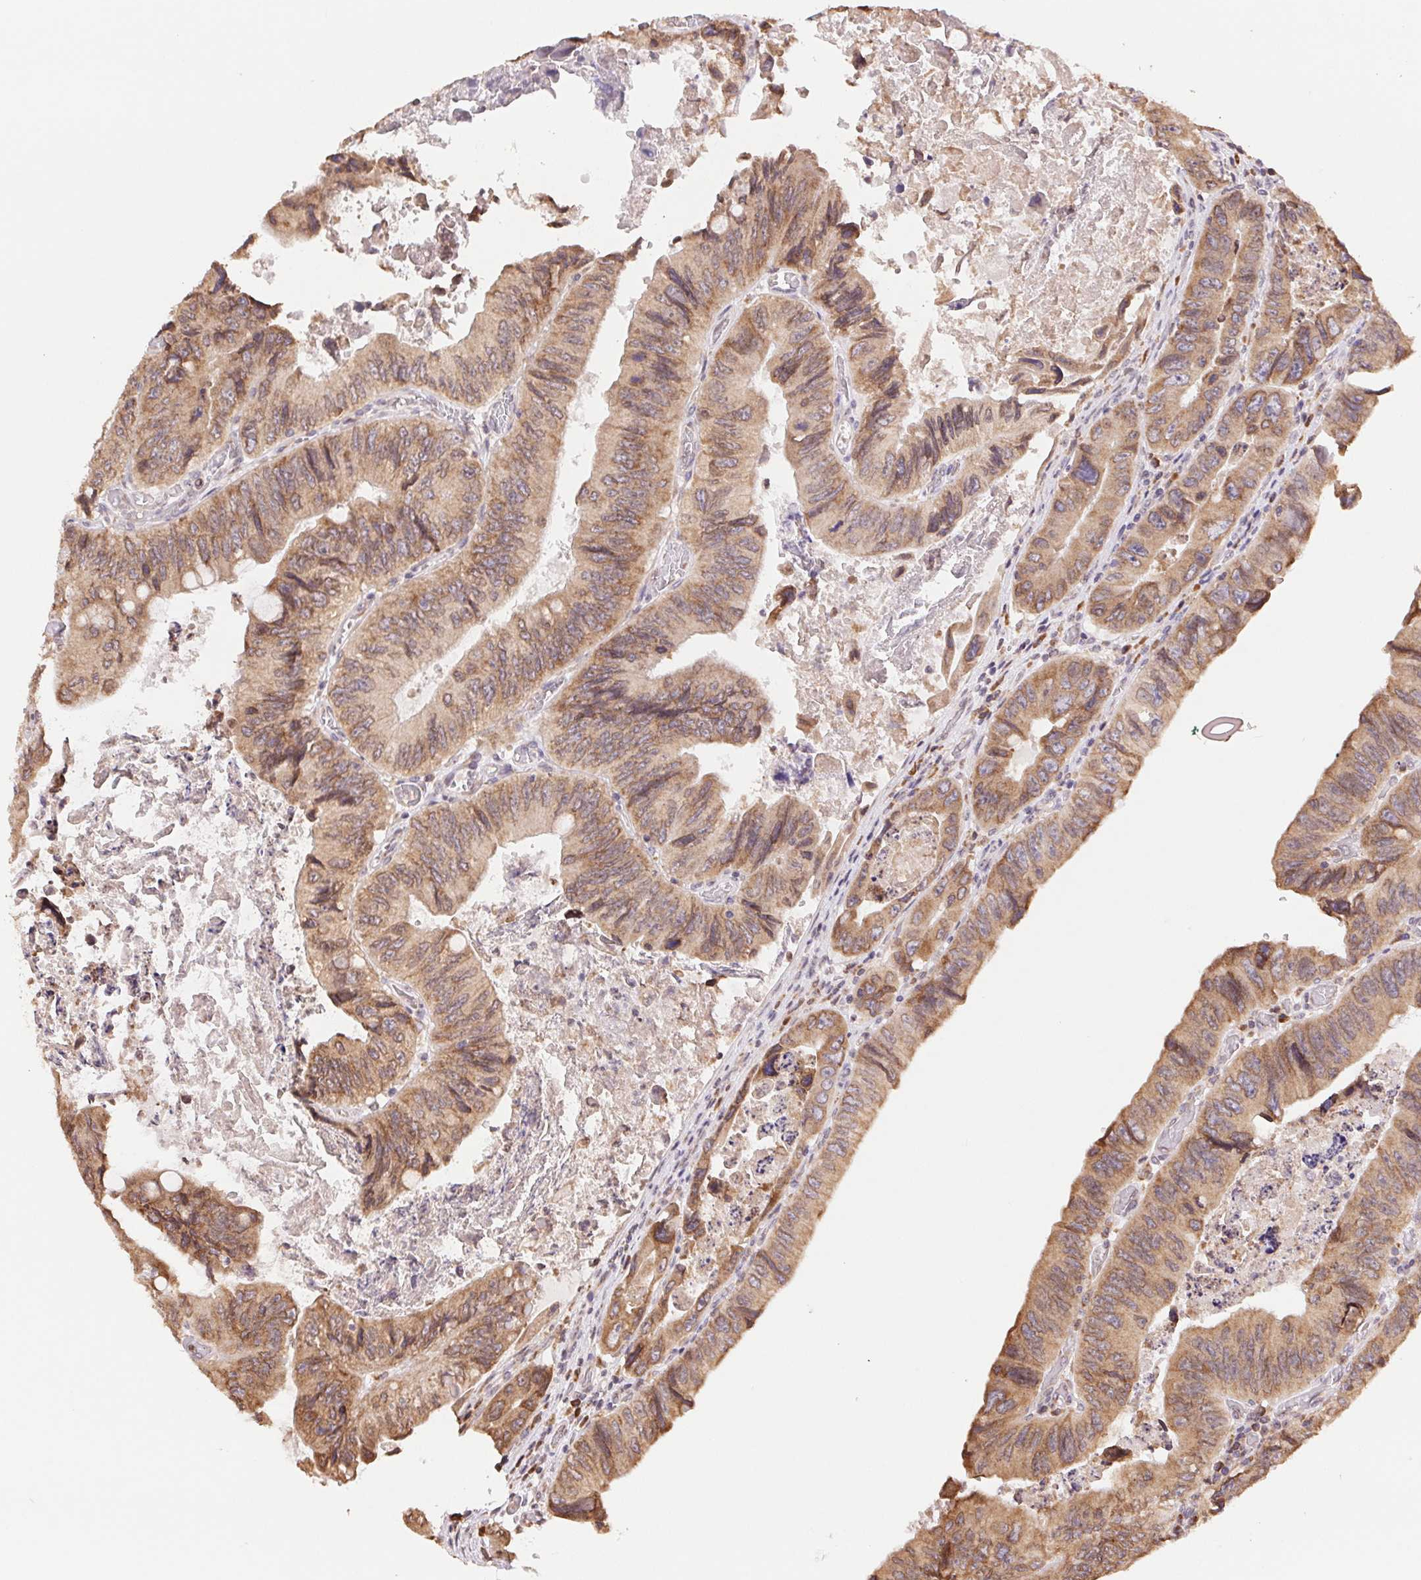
{"staining": {"intensity": "moderate", "quantity": ">75%", "location": "cytoplasmic/membranous"}, "tissue": "colorectal cancer", "cell_type": "Tumor cells", "image_type": "cancer", "snomed": [{"axis": "morphology", "description": "Adenocarcinoma, NOS"}, {"axis": "topography", "description": "Colon"}], "caption": "Immunohistochemistry micrograph of human colorectal adenocarcinoma stained for a protein (brown), which displays medium levels of moderate cytoplasmic/membranous expression in approximately >75% of tumor cells.", "gene": "RPN1", "patient": {"sex": "female", "age": 84}}